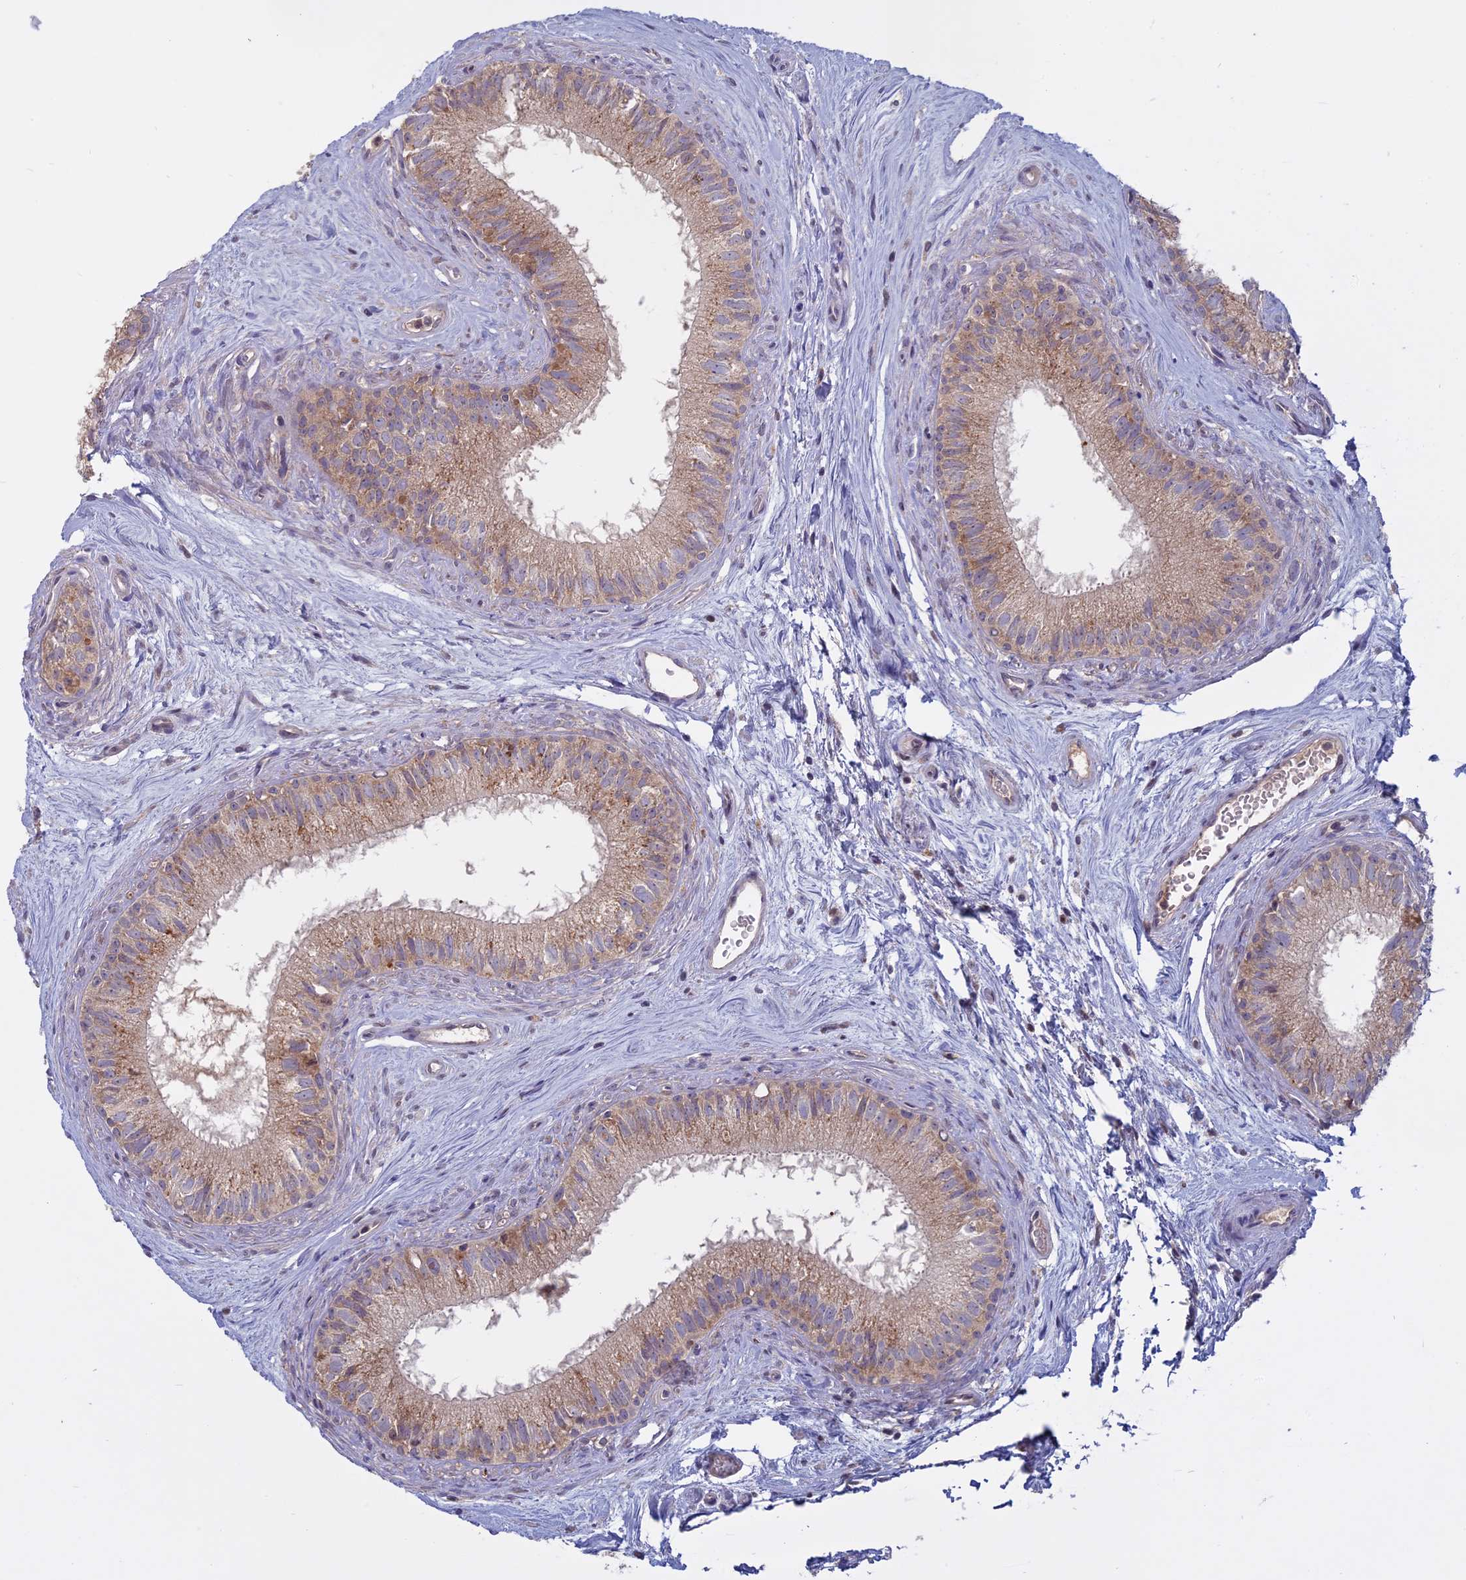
{"staining": {"intensity": "moderate", "quantity": ">75%", "location": "cytoplasmic/membranous"}, "tissue": "epididymis", "cell_type": "Glandular cells", "image_type": "normal", "snomed": [{"axis": "morphology", "description": "Normal tissue, NOS"}, {"axis": "topography", "description": "Epididymis"}], "caption": "About >75% of glandular cells in unremarkable human epididymis exhibit moderate cytoplasmic/membranous protein expression as visualized by brown immunohistochemical staining.", "gene": "TMEM208", "patient": {"sex": "male", "age": 71}}